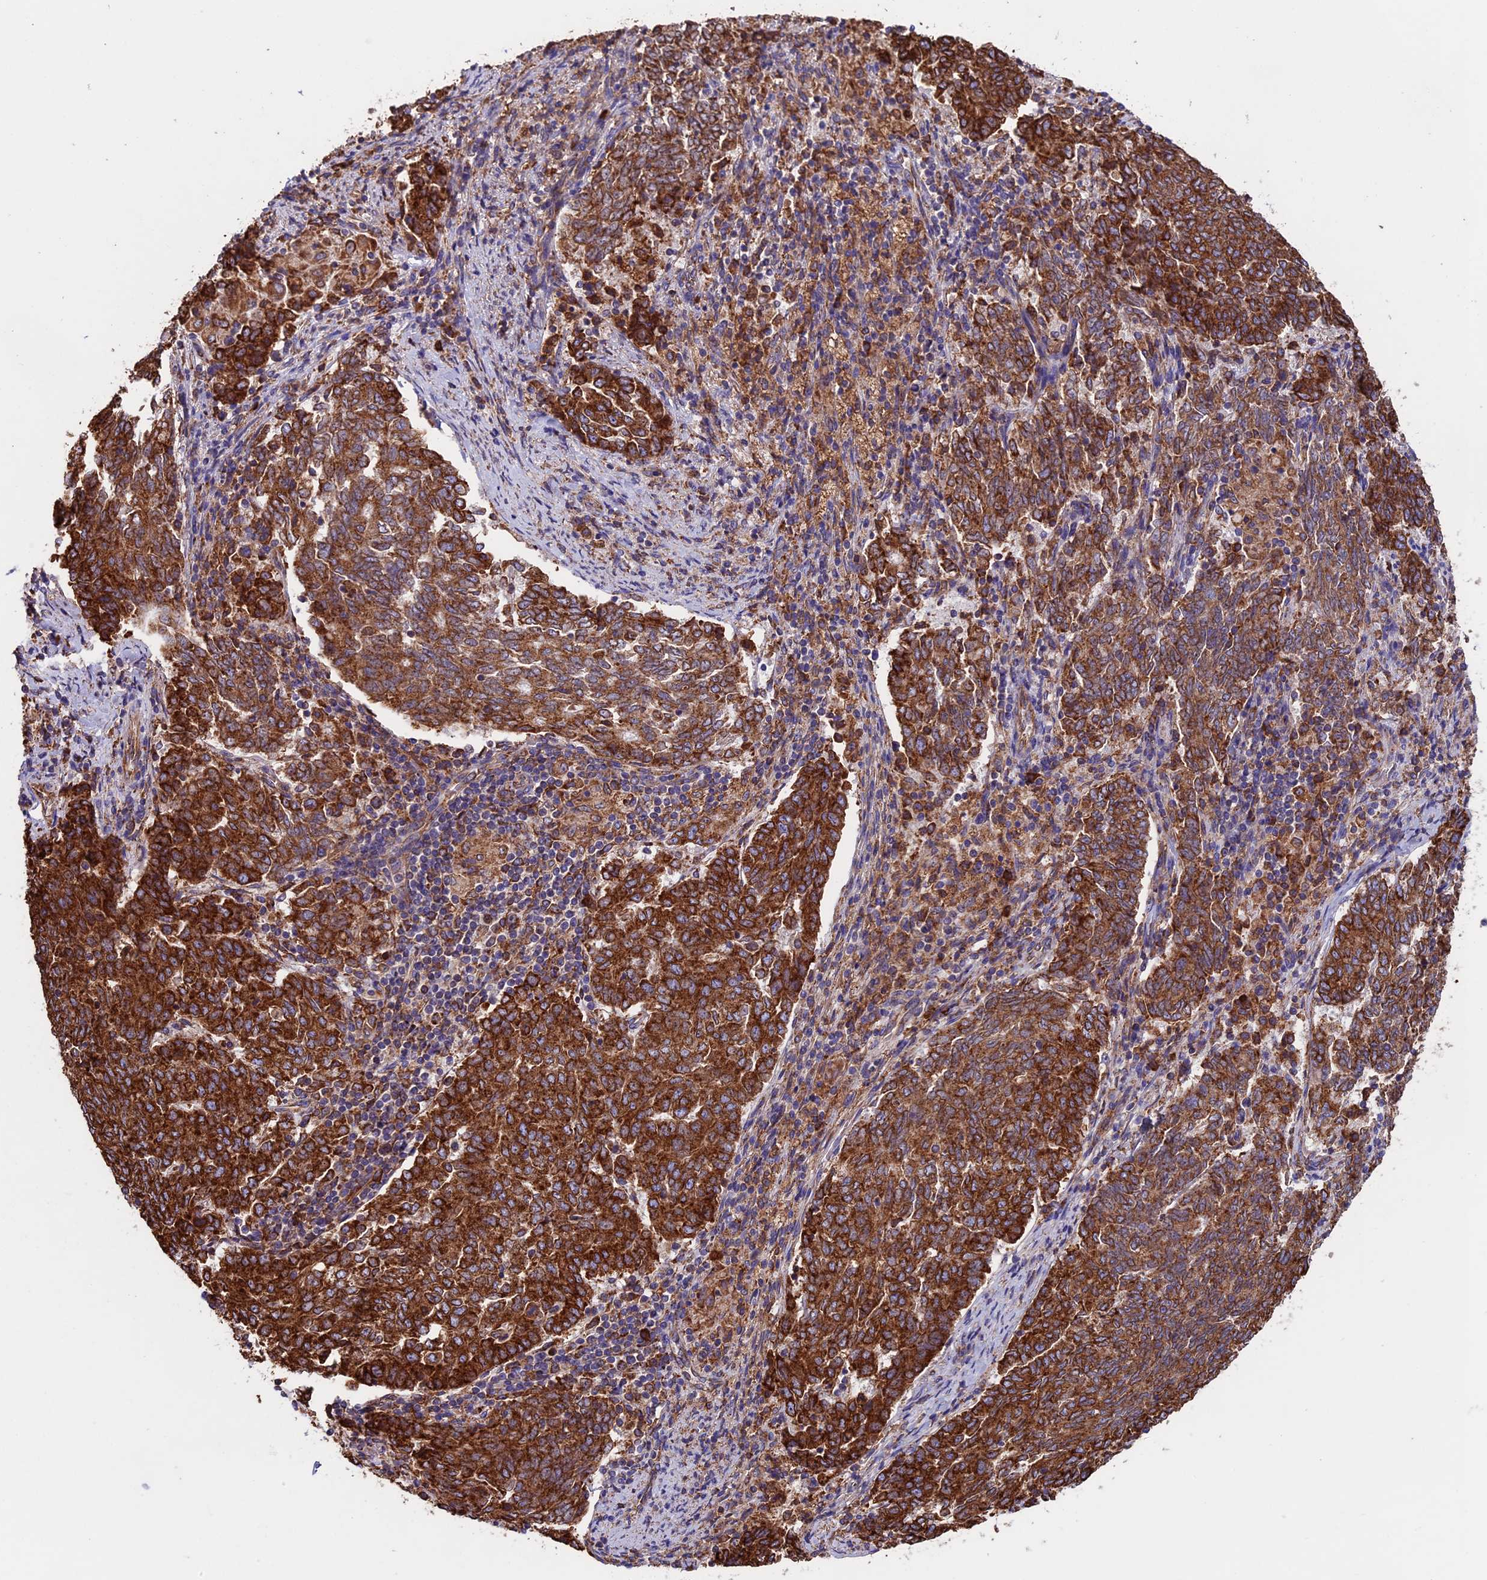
{"staining": {"intensity": "strong", "quantity": ">75%", "location": "cytoplasmic/membranous"}, "tissue": "endometrial cancer", "cell_type": "Tumor cells", "image_type": "cancer", "snomed": [{"axis": "morphology", "description": "Adenocarcinoma, NOS"}, {"axis": "topography", "description": "Endometrium"}], "caption": "Tumor cells reveal high levels of strong cytoplasmic/membranous positivity in approximately >75% of cells in endometrial adenocarcinoma. (DAB = brown stain, brightfield microscopy at high magnification).", "gene": "BTBD3", "patient": {"sex": "female", "age": 80}}